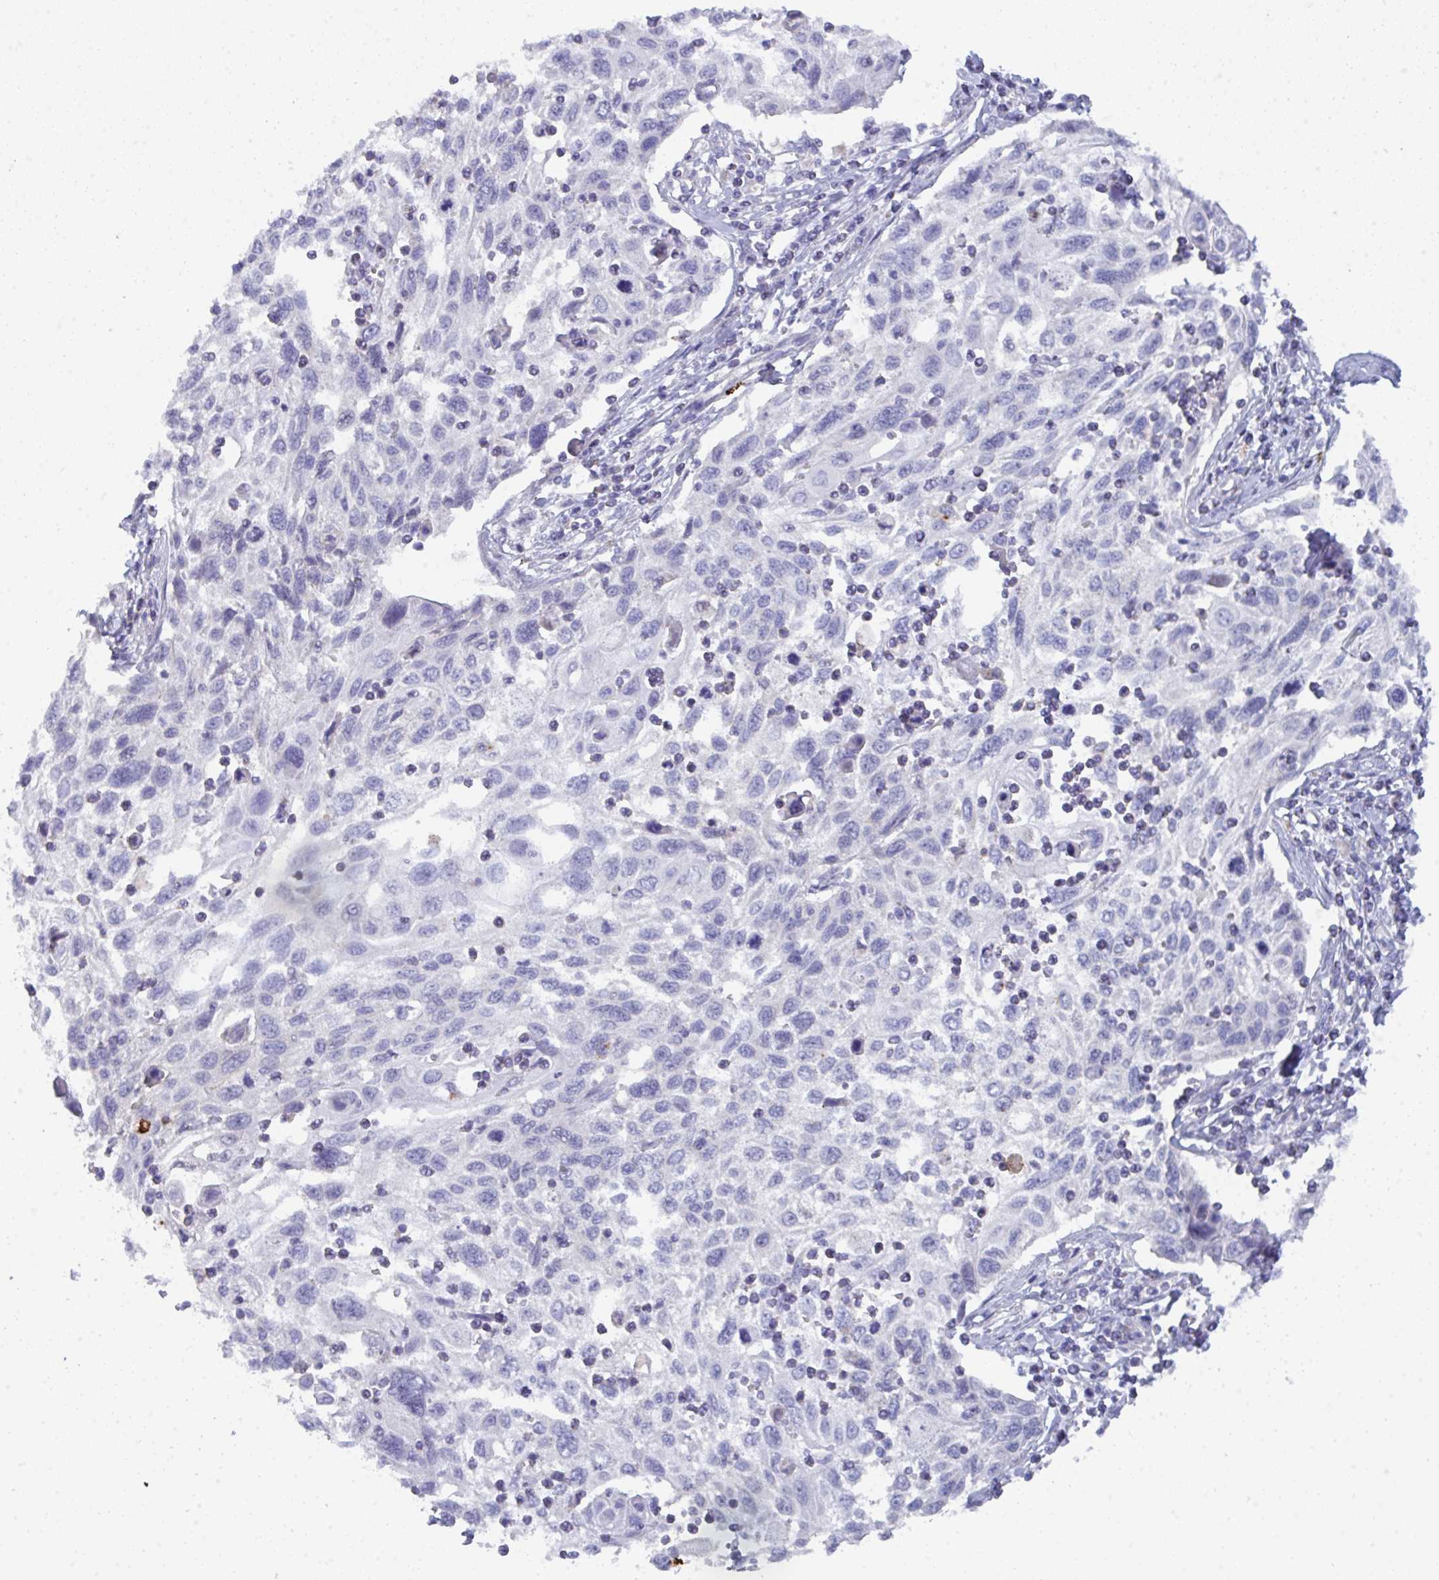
{"staining": {"intensity": "negative", "quantity": "none", "location": "none"}, "tissue": "cervical cancer", "cell_type": "Tumor cells", "image_type": "cancer", "snomed": [{"axis": "morphology", "description": "Squamous cell carcinoma, NOS"}, {"axis": "topography", "description": "Cervix"}], "caption": "Tumor cells show no significant staining in cervical squamous cell carcinoma.", "gene": "KCNK5", "patient": {"sex": "female", "age": 70}}